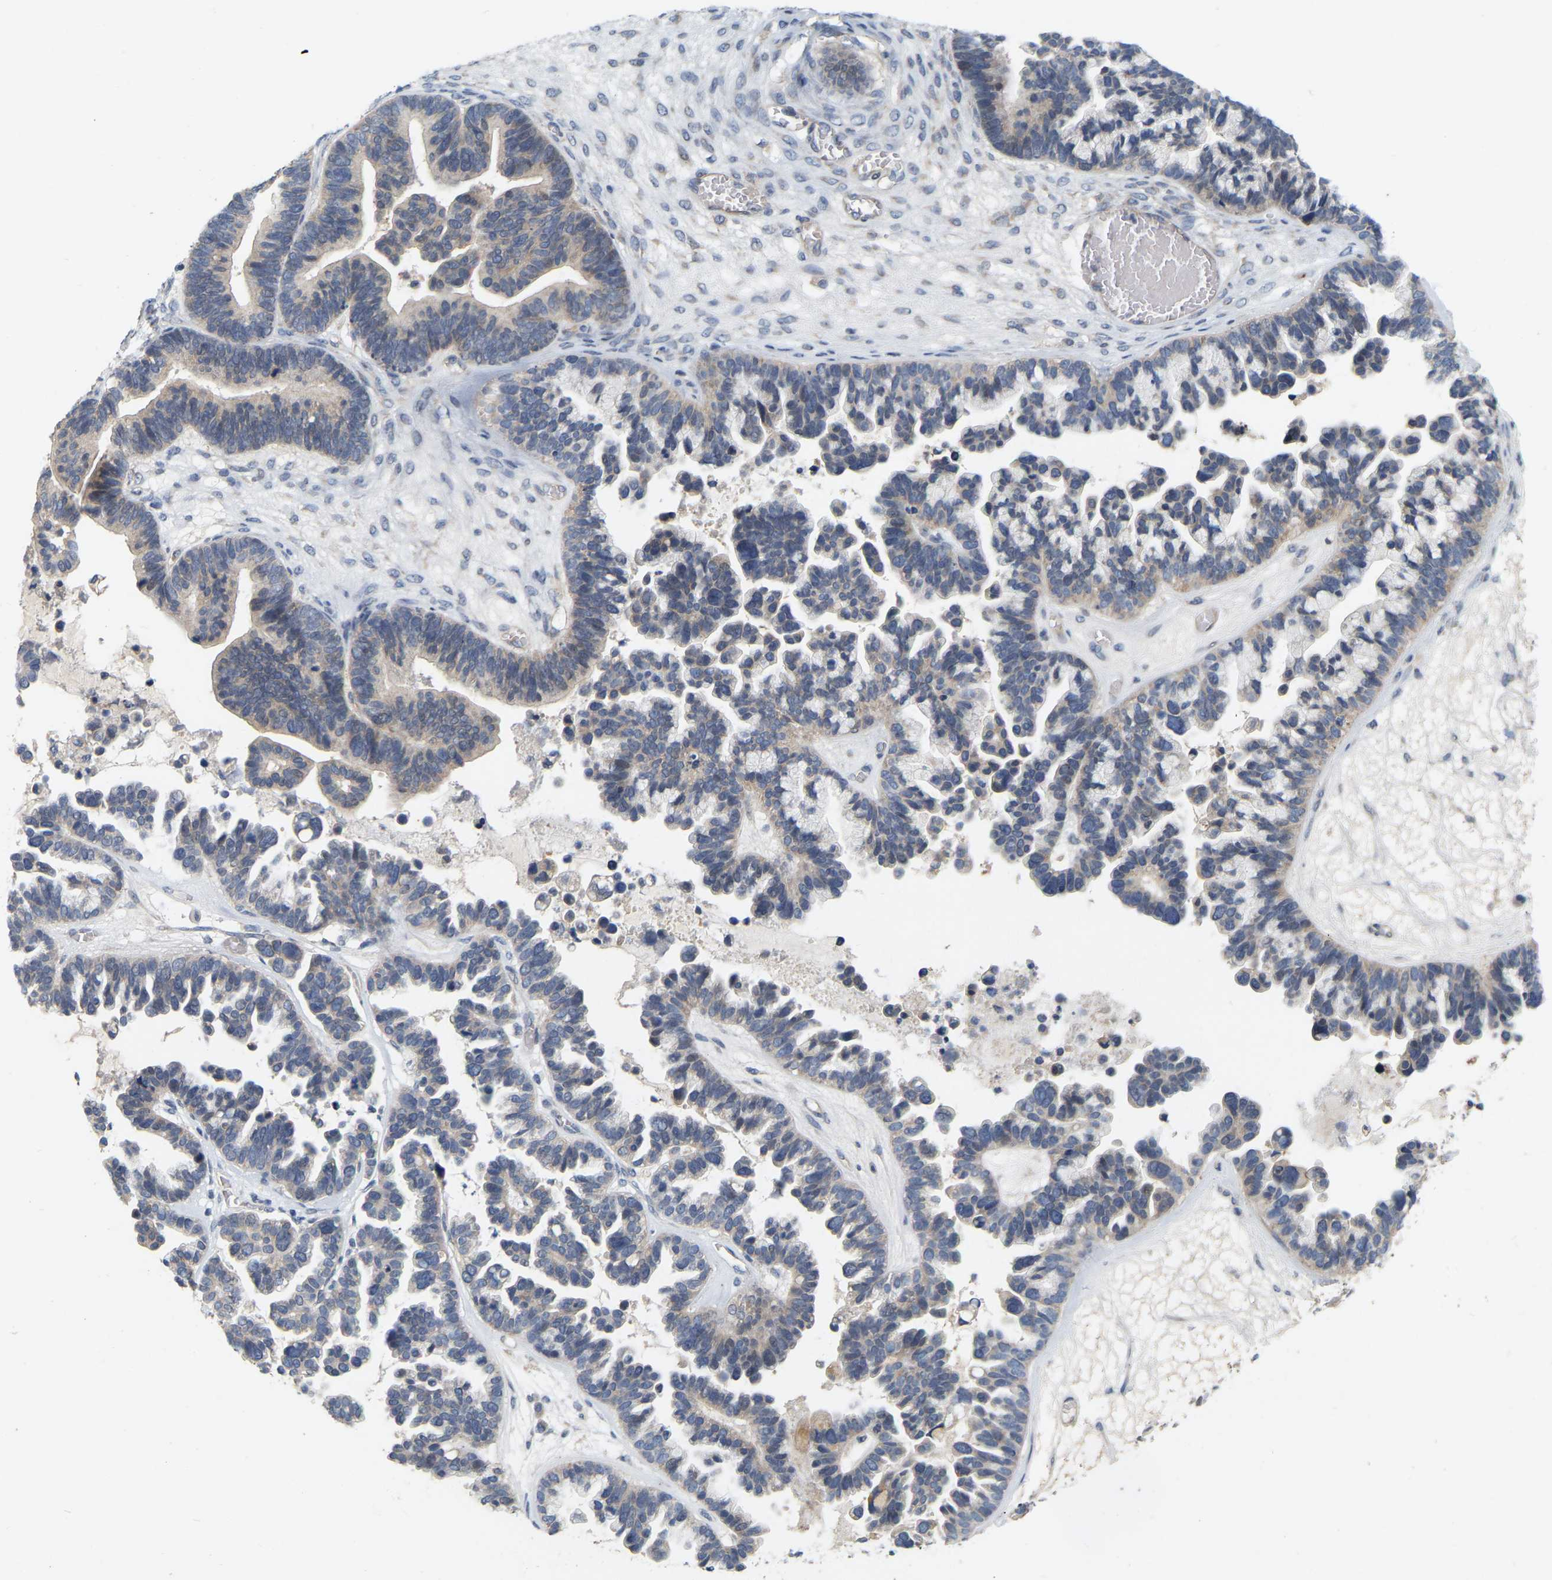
{"staining": {"intensity": "weak", "quantity": "25%-75%", "location": "cytoplasmic/membranous"}, "tissue": "ovarian cancer", "cell_type": "Tumor cells", "image_type": "cancer", "snomed": [{"axis": "morphology", "description": "Cystadenocarcinoma, serous, NOS"}, {"axis": "topography", "description": "Ovary"}], "caption": "Immunohistochemistry (IHC) histopathology image of ovarian serous cystadenocarcinoma stained for a protein (brown), which exhibits low levels of weak cytoplasmic/membranous staining in approximately 25%-75% of tumor cells.", "gene": "SSH1", "patient": {"sex": "female", "age": 56}}